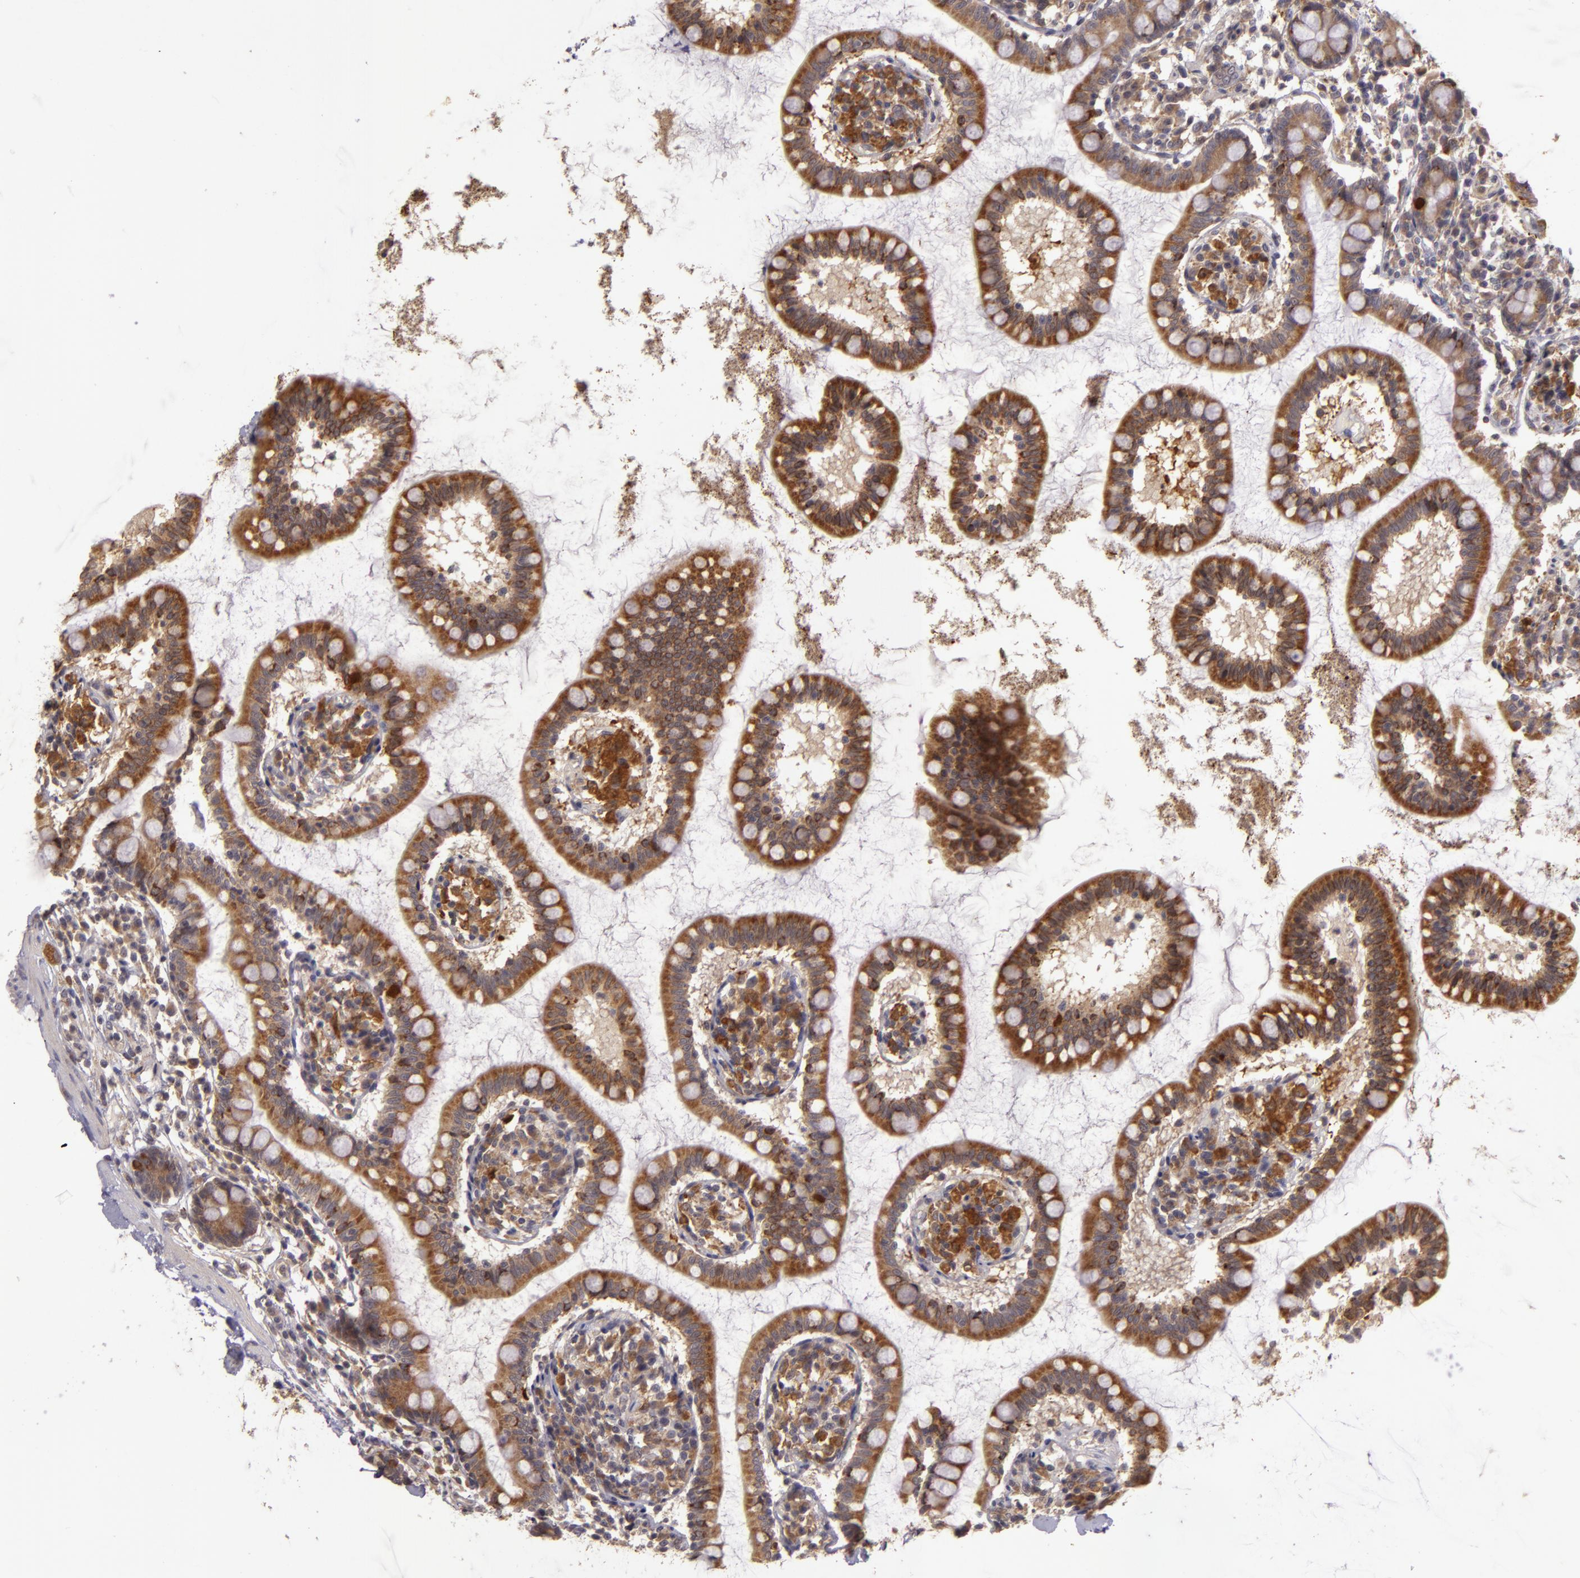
{"staining": {"intensity": "moderate", "quantity": ">75%", "location": "cytoplasmic/membranous"}, "tissue": "small intestine", "cell_type": "Glandular cells", "image_type": "normal", "snomed": [{"axis": "morphology", "description": "Normal tissue, NOS"}, {"axis": "topography", "description": "Small intestine"}], "caption": "Brown immunohistochemical staining in benign human small intestine demonstrates moderate cytoplasmic/membranous positivity in about >75% of glandular cells. (DAB IHC with brightfield microscopy, high magnification).", "gene": "PPP1R3F", "patient": {"sex": "female", "age": 61}}